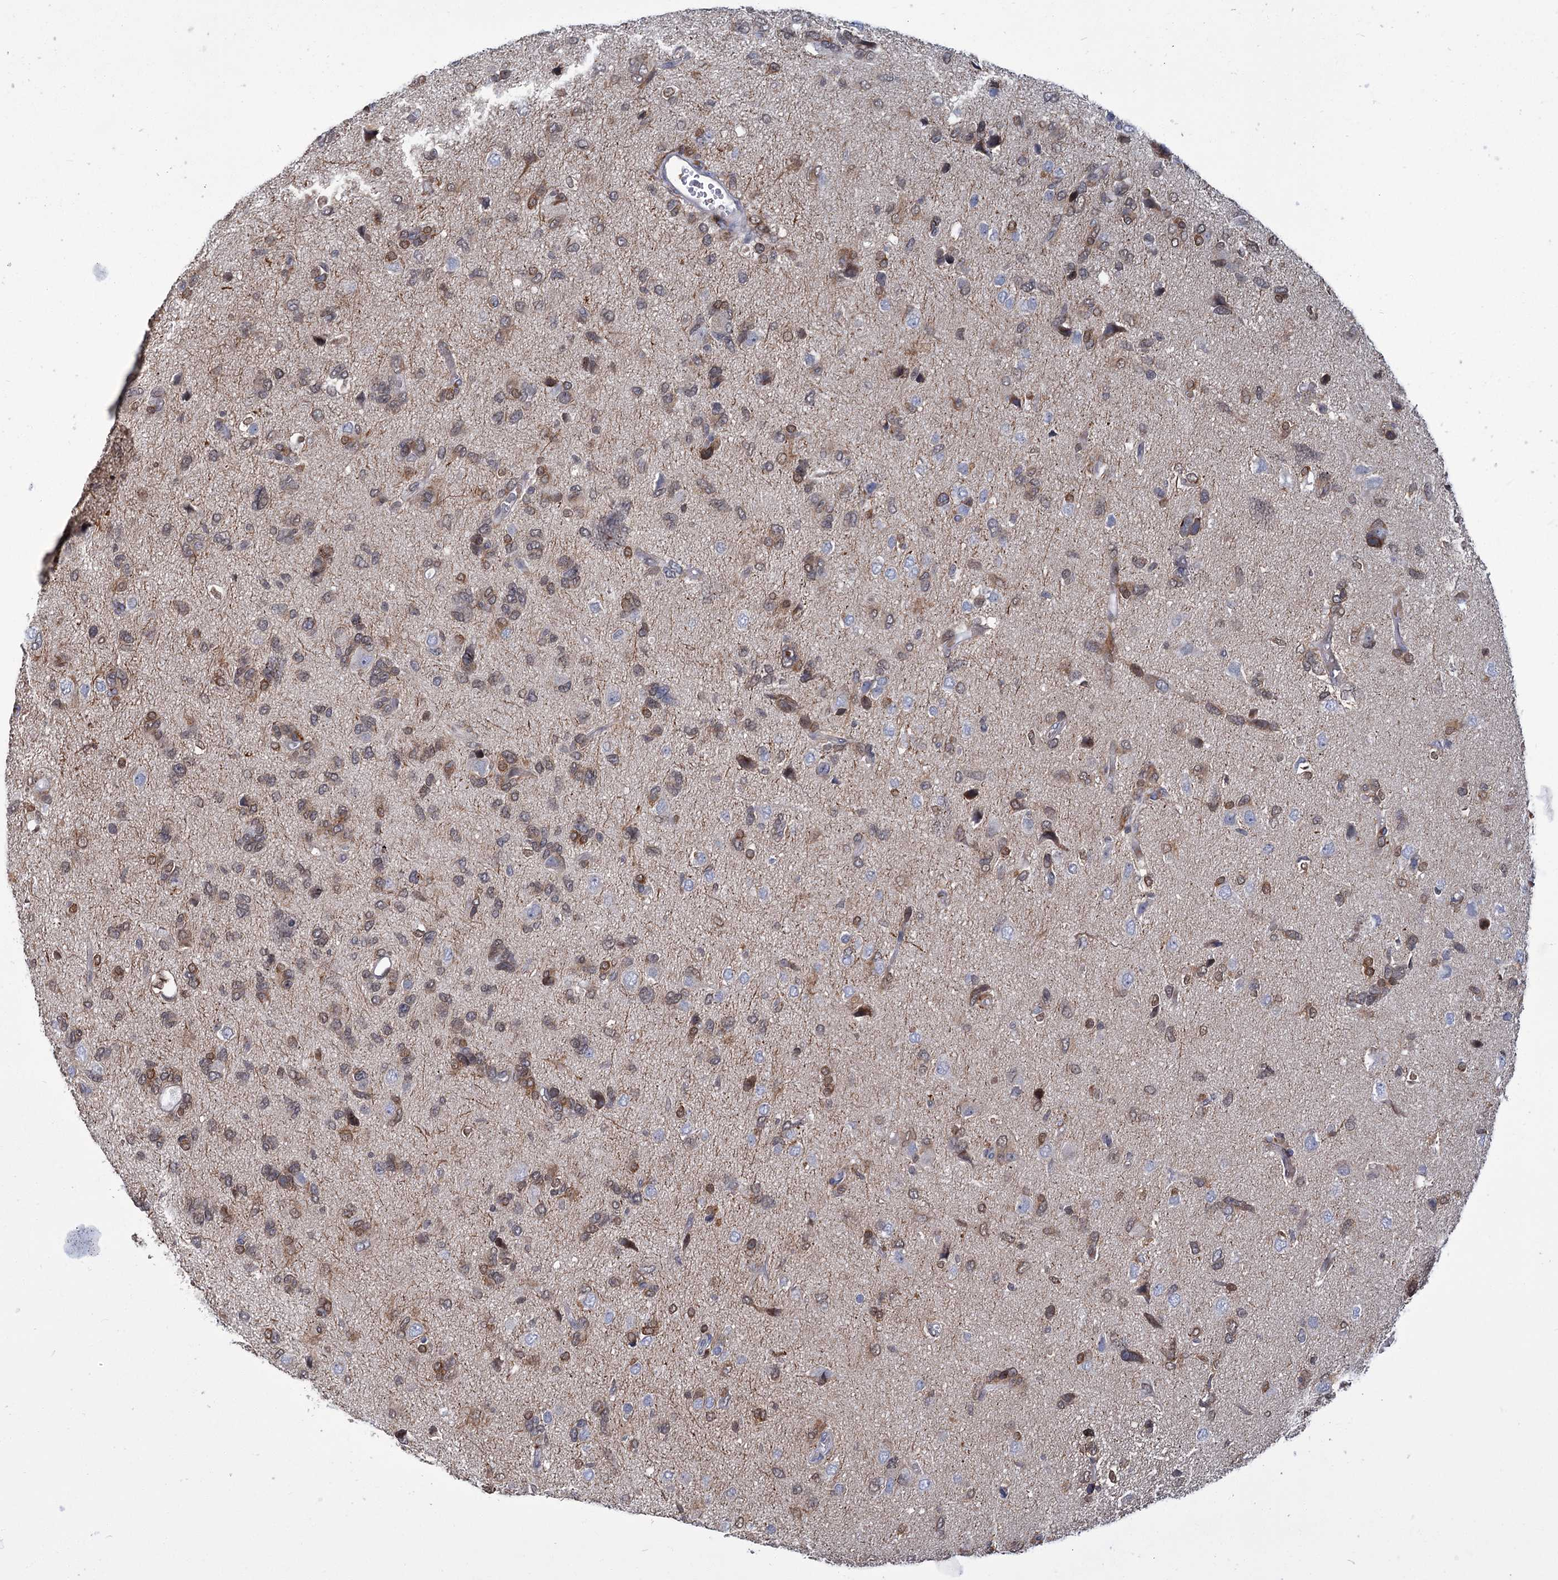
{"staining": {"intensity": "moderate", "quantity": "25%-75%", "location": "nuclear"}, "tissue": "glioma", "cell_type": "Tumor cells", "image_type": "cancer", "snomed": [{"axis": "morphology", "description": "Glioma, malignant, High grade"}, {"axis": "topography", "description": "Brain"}], "caption": "Brown immunohistochemical staining in human malignant high-grade glioma shows moderate nuclear expression in approximately 25%-75% of tumor cells. (IHC, brightfield microscopy, high magnification).", "gene": "CFAP46", "patient": {"sex": "female", "age": 59}}